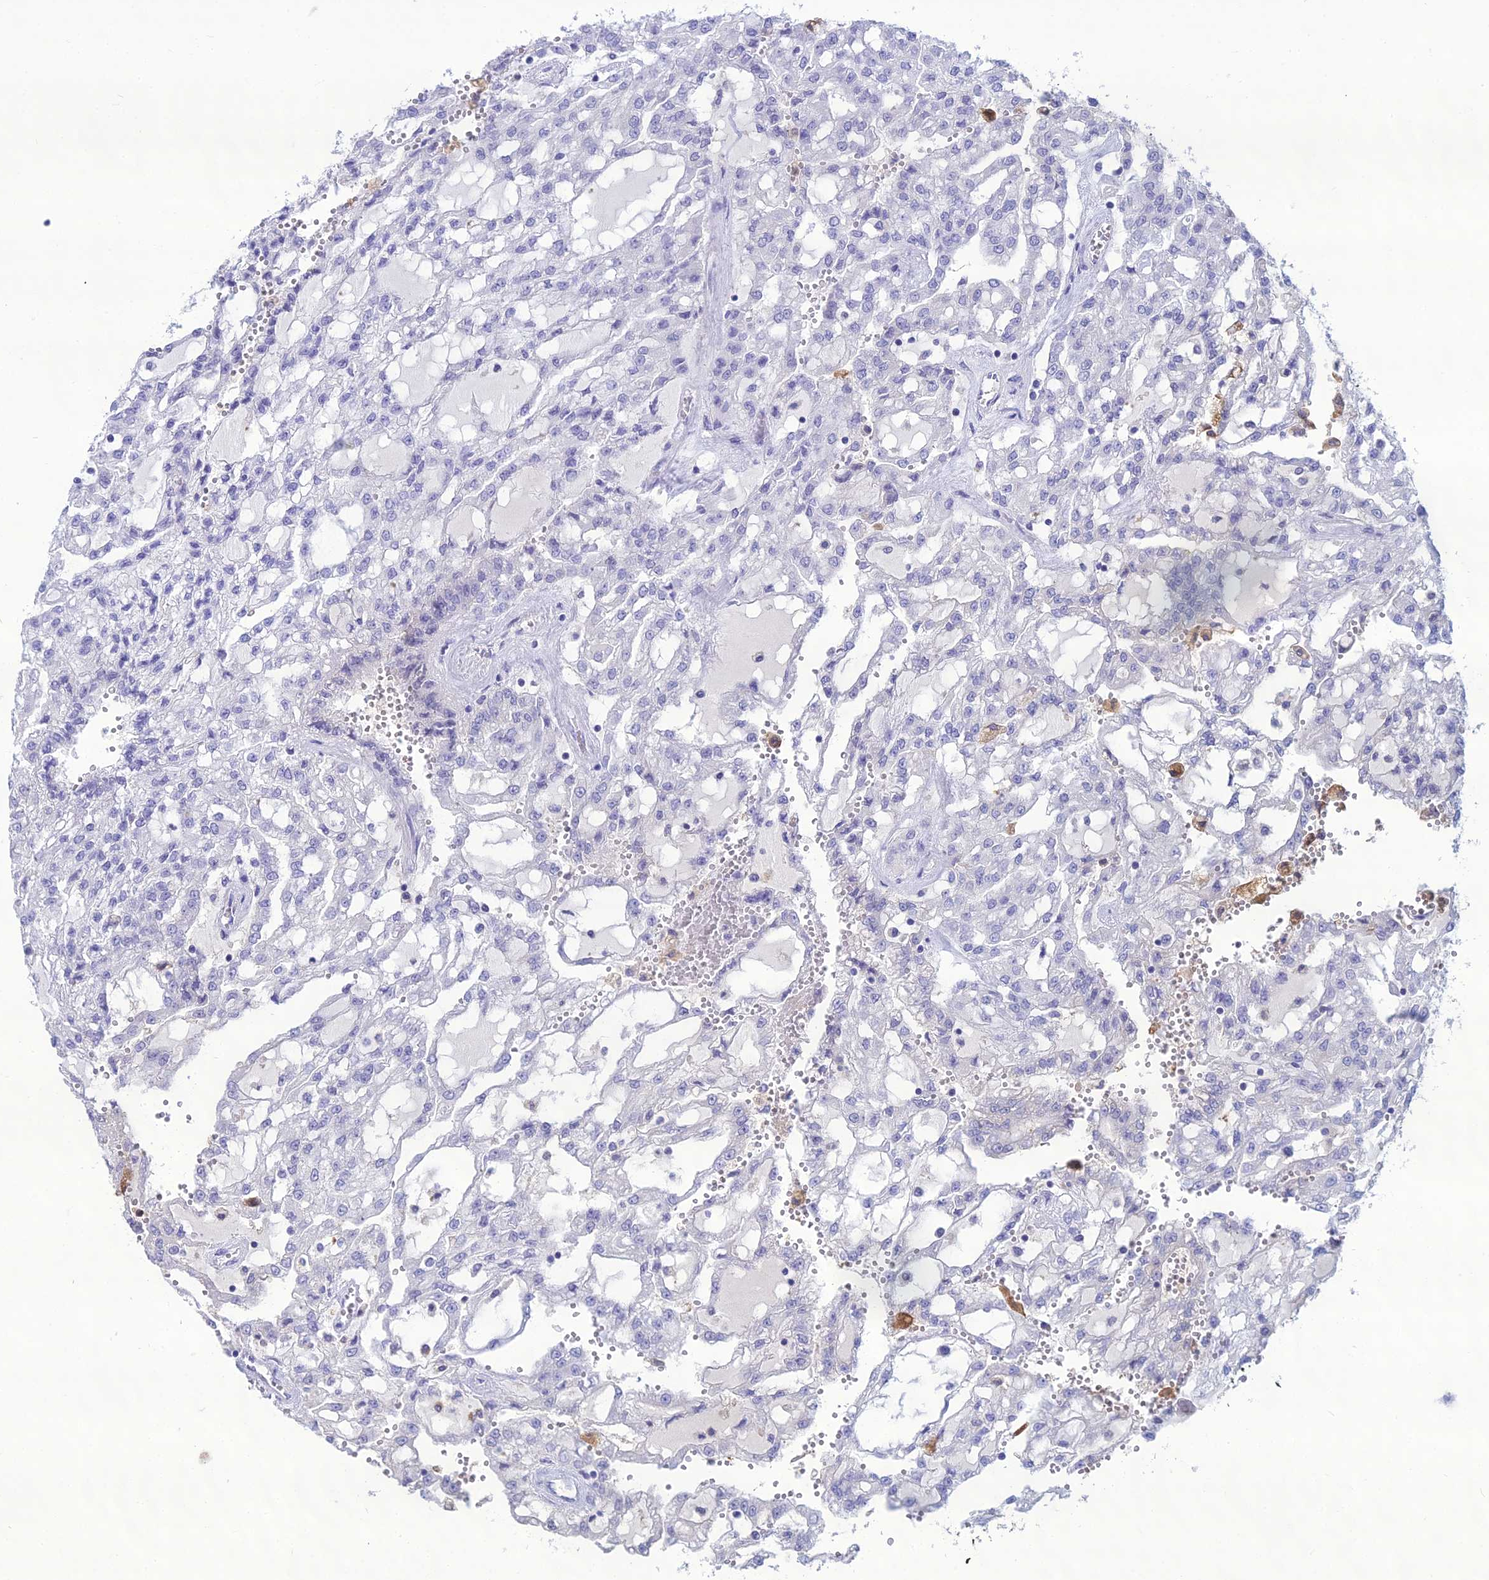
{"staining": {"intensity": "negative", "quantity": "none", "location": "none"}, "tissue": "renal cancer", "cell_type": "Tumor cells", "image_type": "cancer", "snomed": [{"axis": "morphology", "description": "Adenocarcinoma, NOS"}, {"axis": "topography", "description": "Kidney"}], "caption": "DAB immunohistochemical staining of renal adenocarcinoma exhibits no significant positivity in tumor cells.", "gene": "CRB2", "patient": {"sex": "male", "age": 63}}